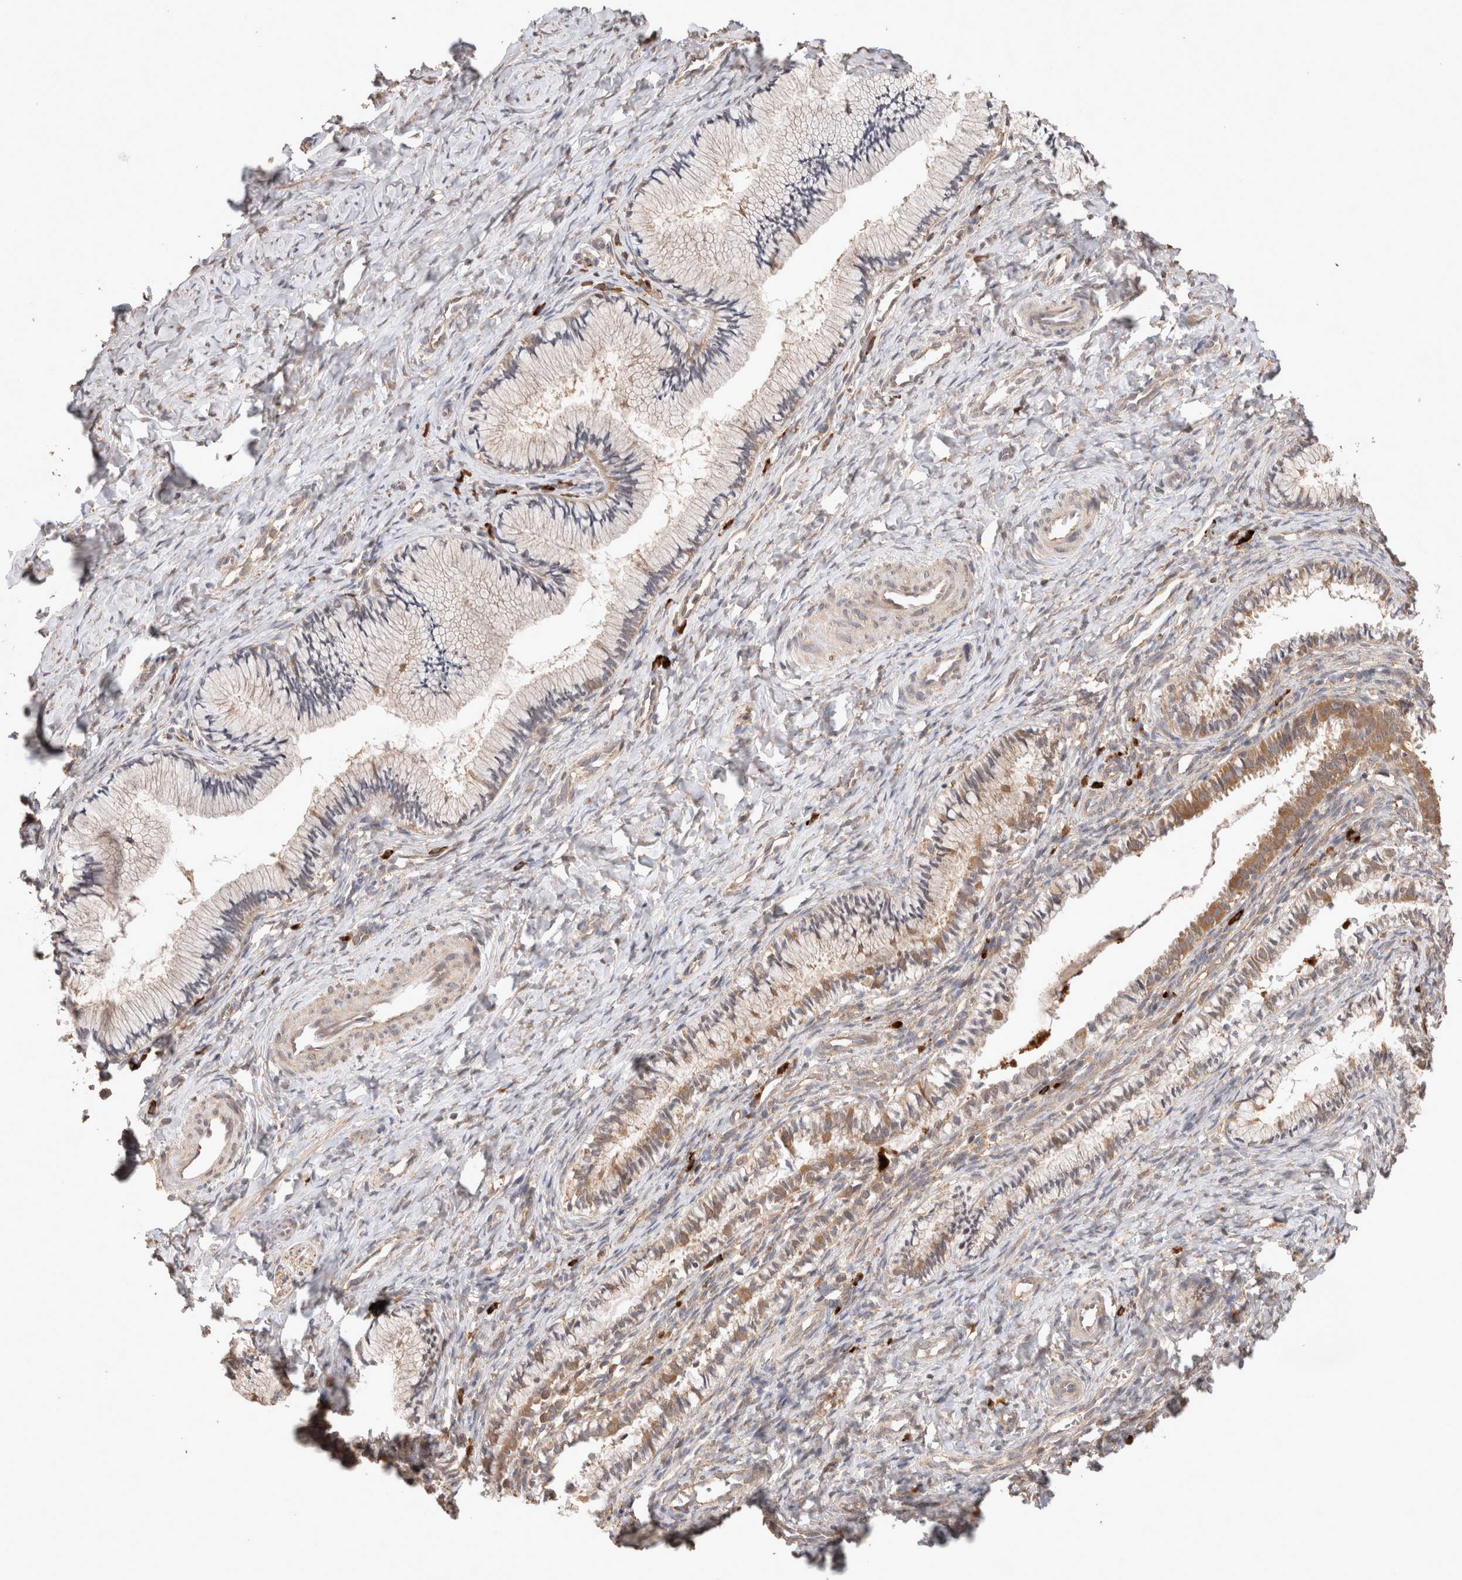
{"staining": {"intensity": "moderate", "quantity": "<25%", "location": "cytoplasmic/membranous"}, "tissue": "cervix", "cell_type": "Glandular cells", "image_type": "normal", "snomed": [{"axis": "morphology", "description": "Normal tissue, NOS"}, {"axis": "topography", "description": "Cervix"}], "caption": "Immunohistochemical staining of unremarkable cervix demonstrates low levels of moderate cytoplasmic/membranous expression in approximately <25% of glandular cells.", "gene": "HROB", "patient": {"sex": "female", "age": 27}}